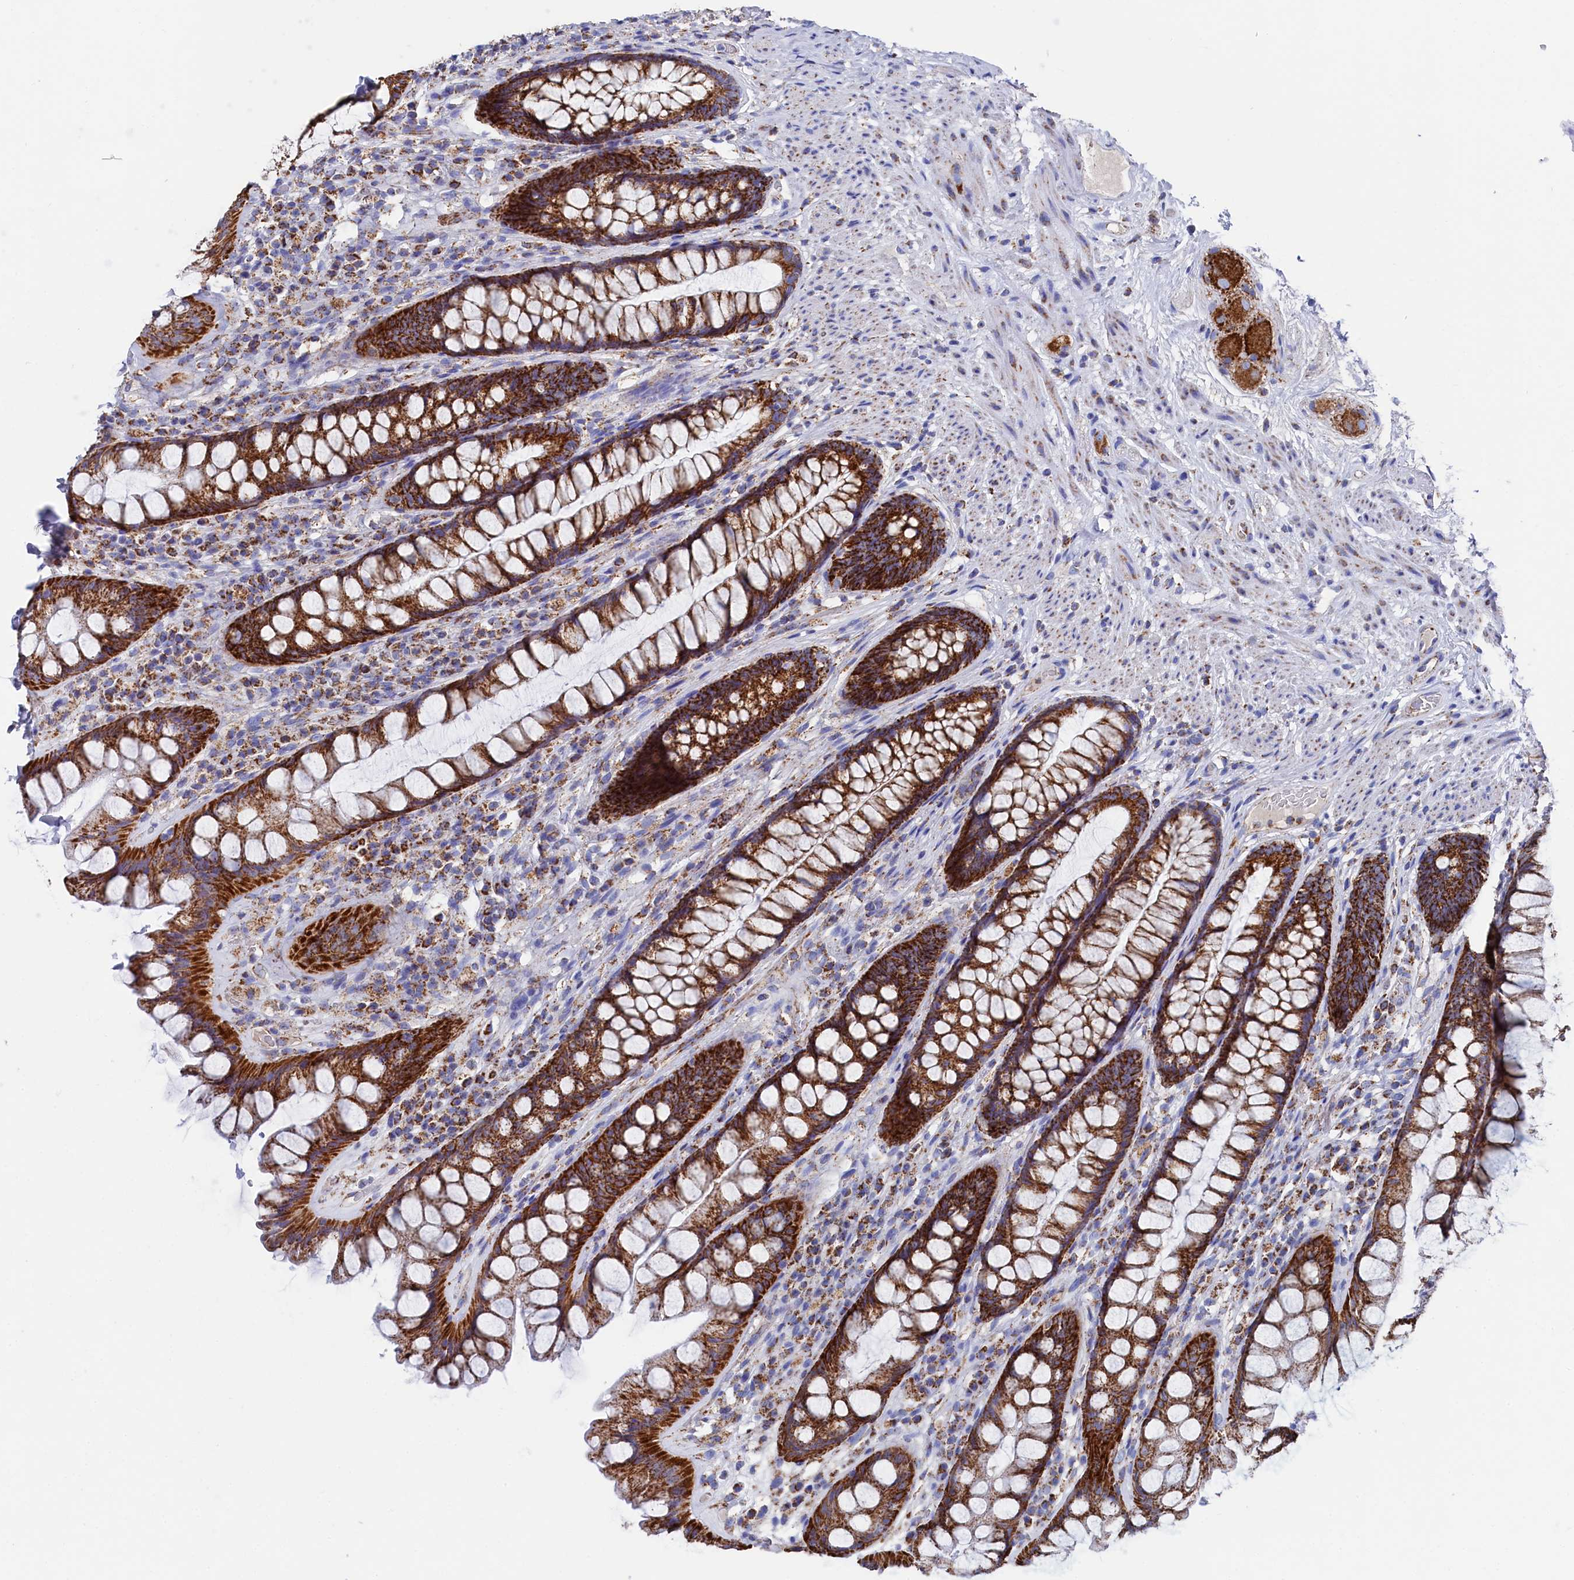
{"staining": {"intensity": "strong", "quantity": ">75%", "location": "cytoplasmic/membranous"}, "tissue": "rectum", "cell_type": "Glandular cells", "image_type": "normal", "snomed": [{"axis": "morphology", "description": "Normal tissue, NOS"}, {"axis": "topography", "description": "Rectum"}], "caption": "Rectum stained for a protein (brown) demonstrates strong cytoplasmic/membranous positive staining in about >75% of glandular cells.", "gene": "MMAB", "patient": {"sex": "male", "age": 74}}